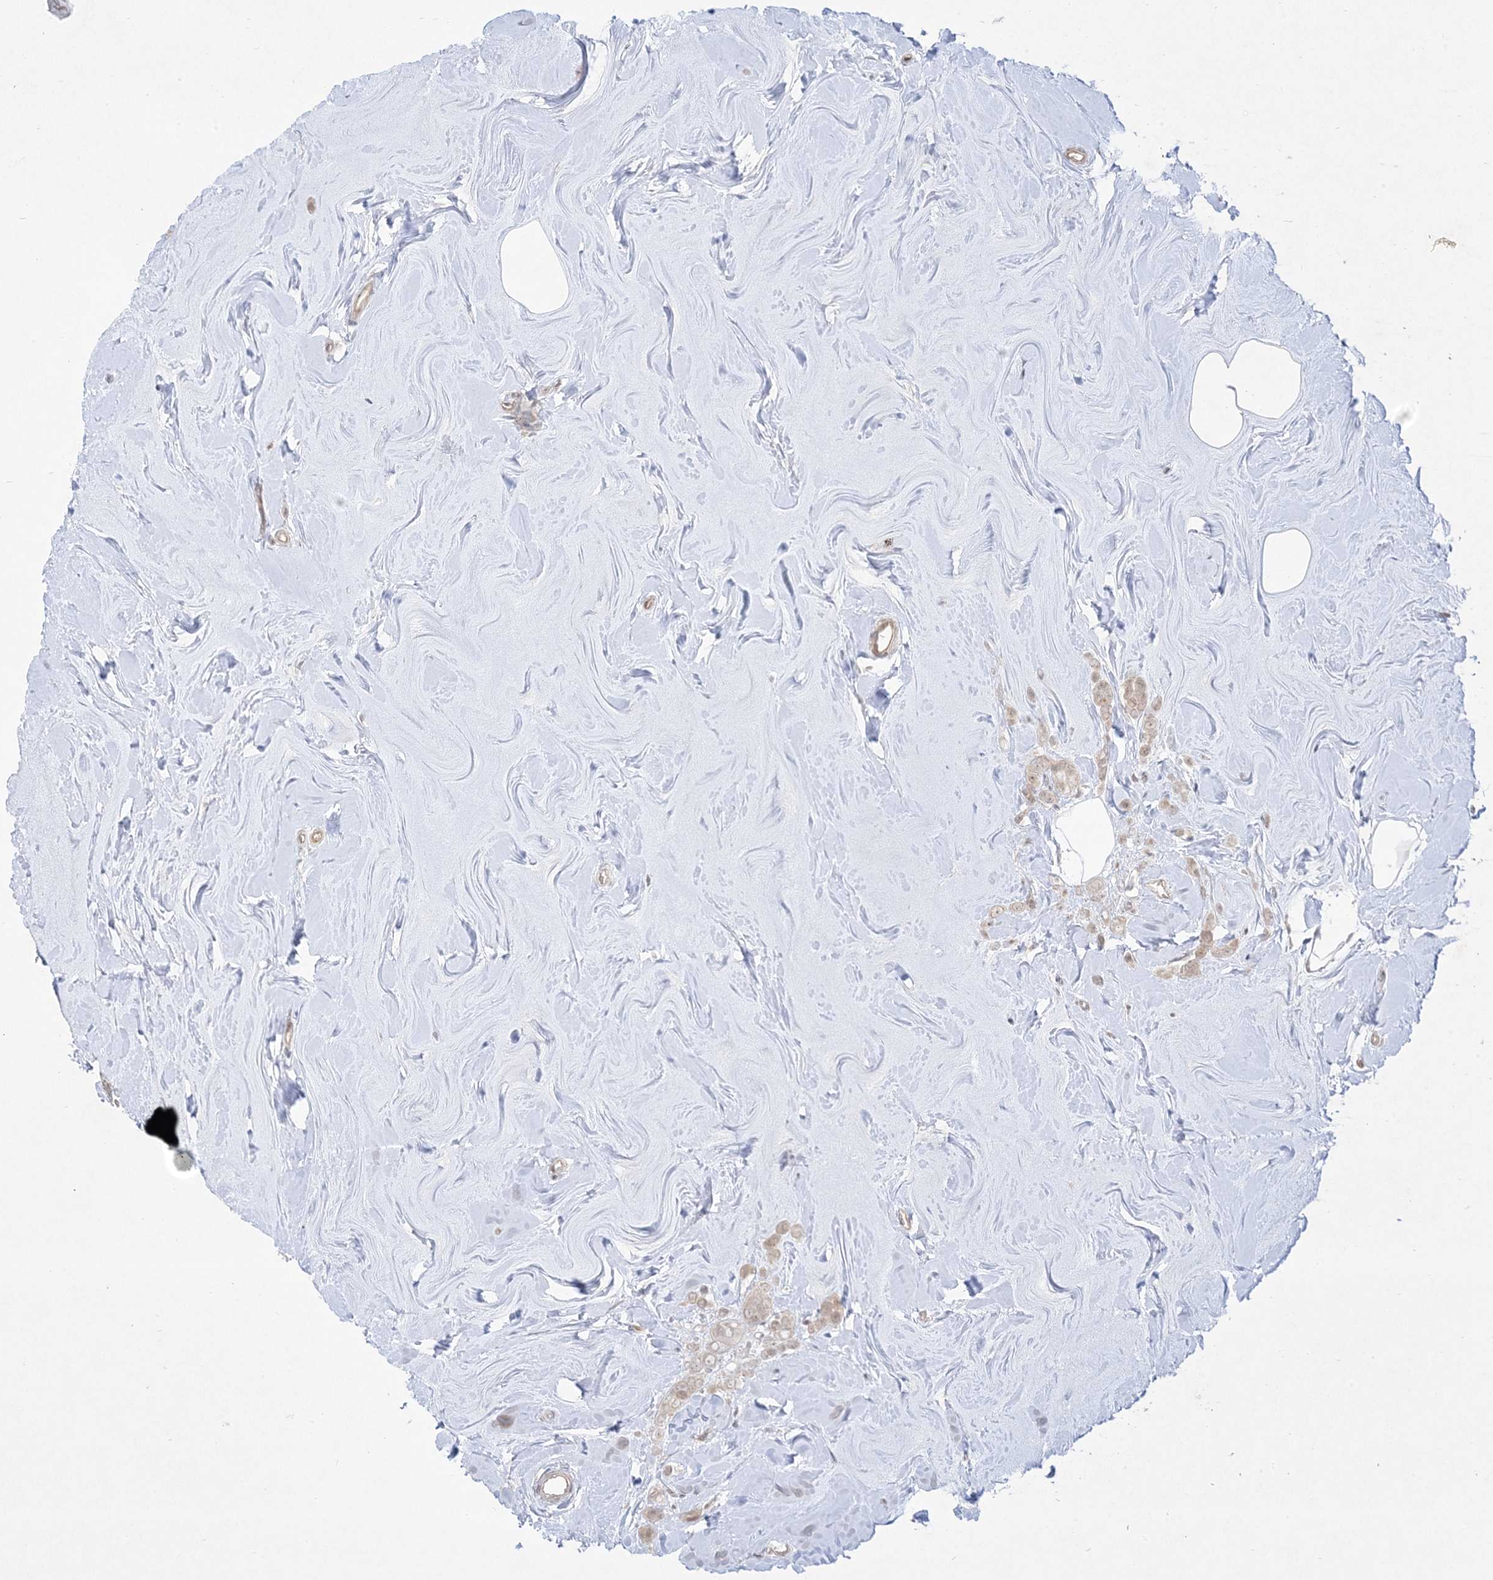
{"staining": {"intensity": "weak", "quantity": ">75%", "location": "cytoplasmic/membranous"}, "tissue": "breast cancer", "cell_type": "Tumor cells", "image_type": "cancer", "snomed": [{"axis": "morphology", "description": "Lobular carcinoma"}, {"axis": "topography", "description": "Breast"}], "caption": "Immunohistochemical staining of breast lobular carcinoma demonstrates weak cytoplasmic/membranous protein positivity in approximately >75% of tumor cells.", "gene": "PTK6", "patient": {"sex": "female", "age": 47}}